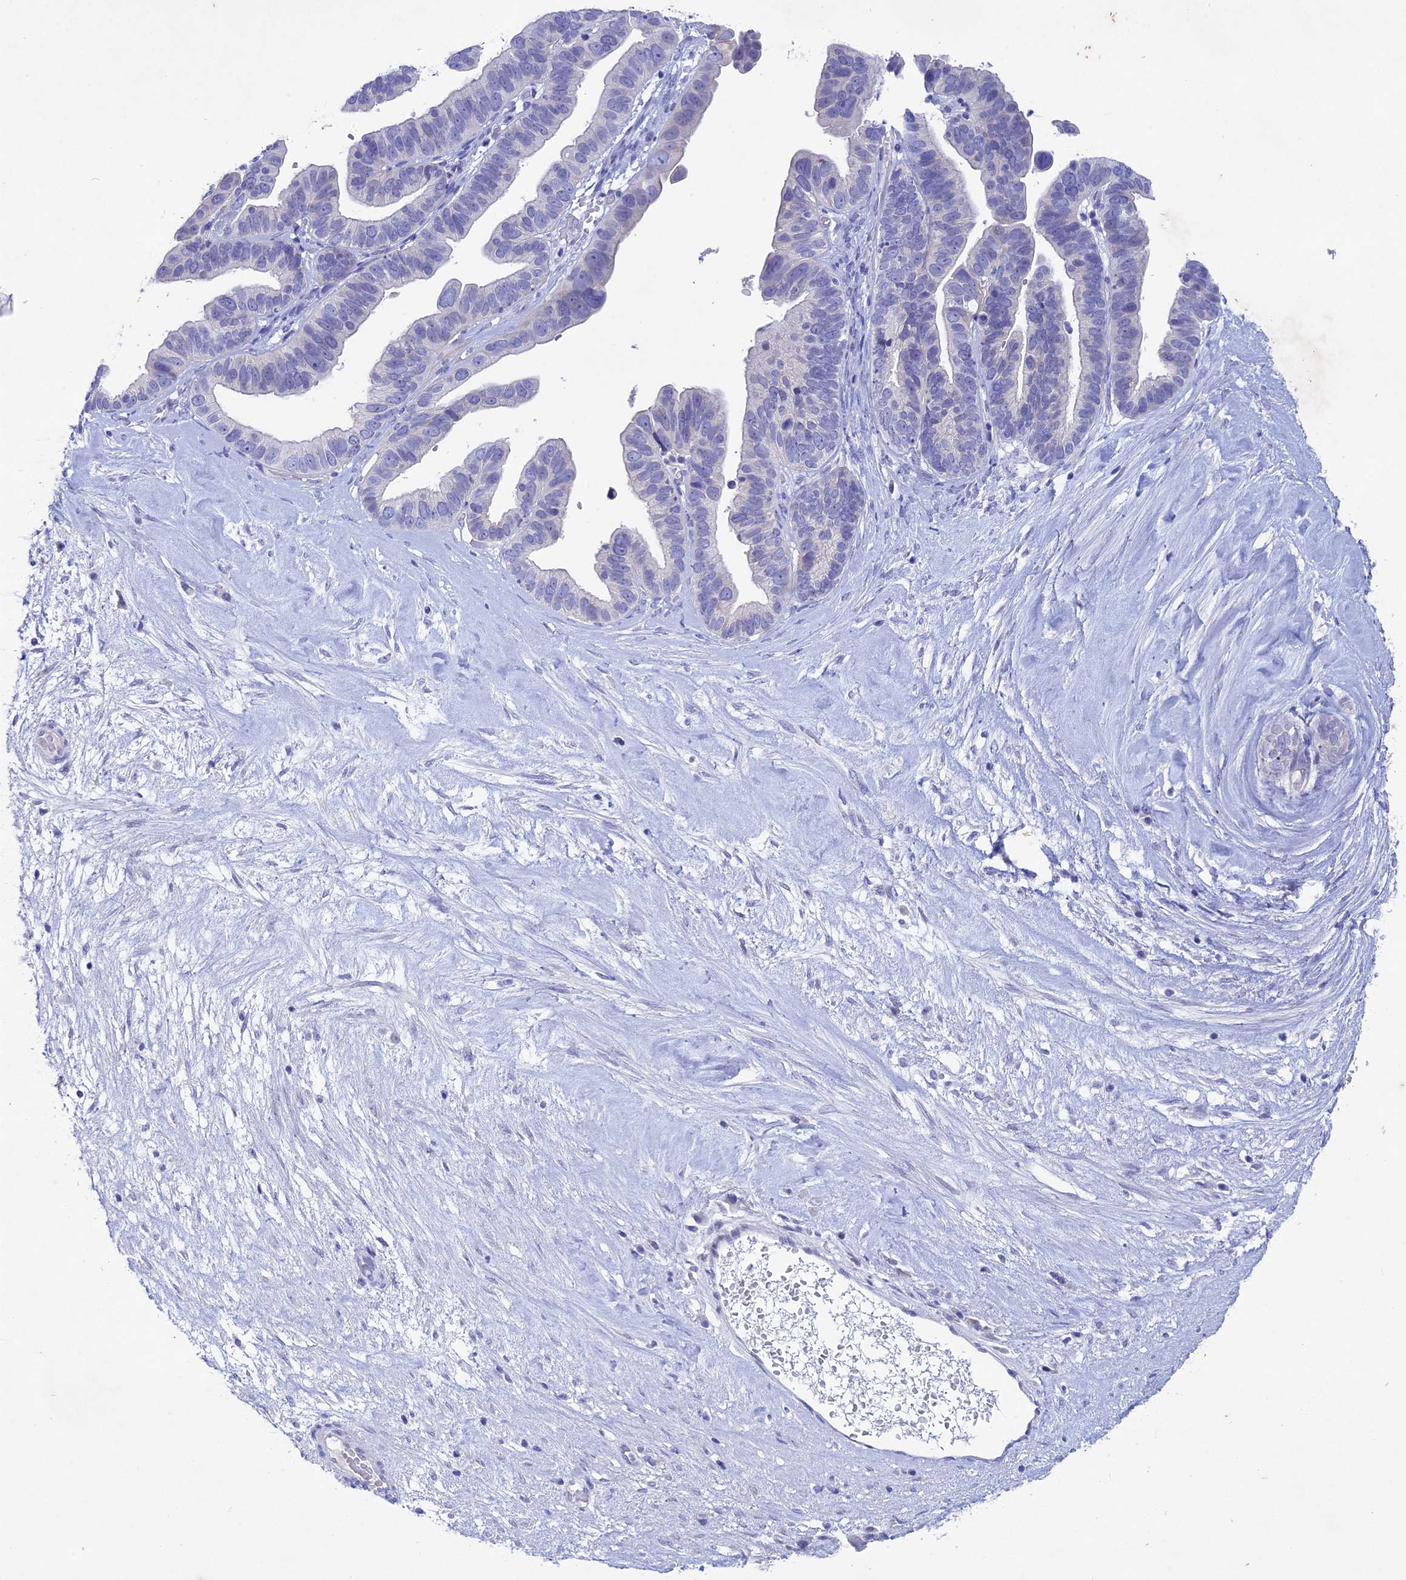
{"staining": {"intensity": "negative", "quantity": "none", "location": "none"}, "tissue": "ovarian cancer", "cell_type": "Tumor cells", "image_type": "cancer", "snomed": [{"axis": "morphology", "description": "Cystadenocarcinoma, serous, NOS"}, {"axis": "topography", "description": "Ovary"}], "caption": "This is an IHC histopathology image of human ovarian serous cystadenocarcinoma. There is no positivity in tumor cells.", "gene": "BTBD19", "patient": {"sex": "female", "age": 56}}